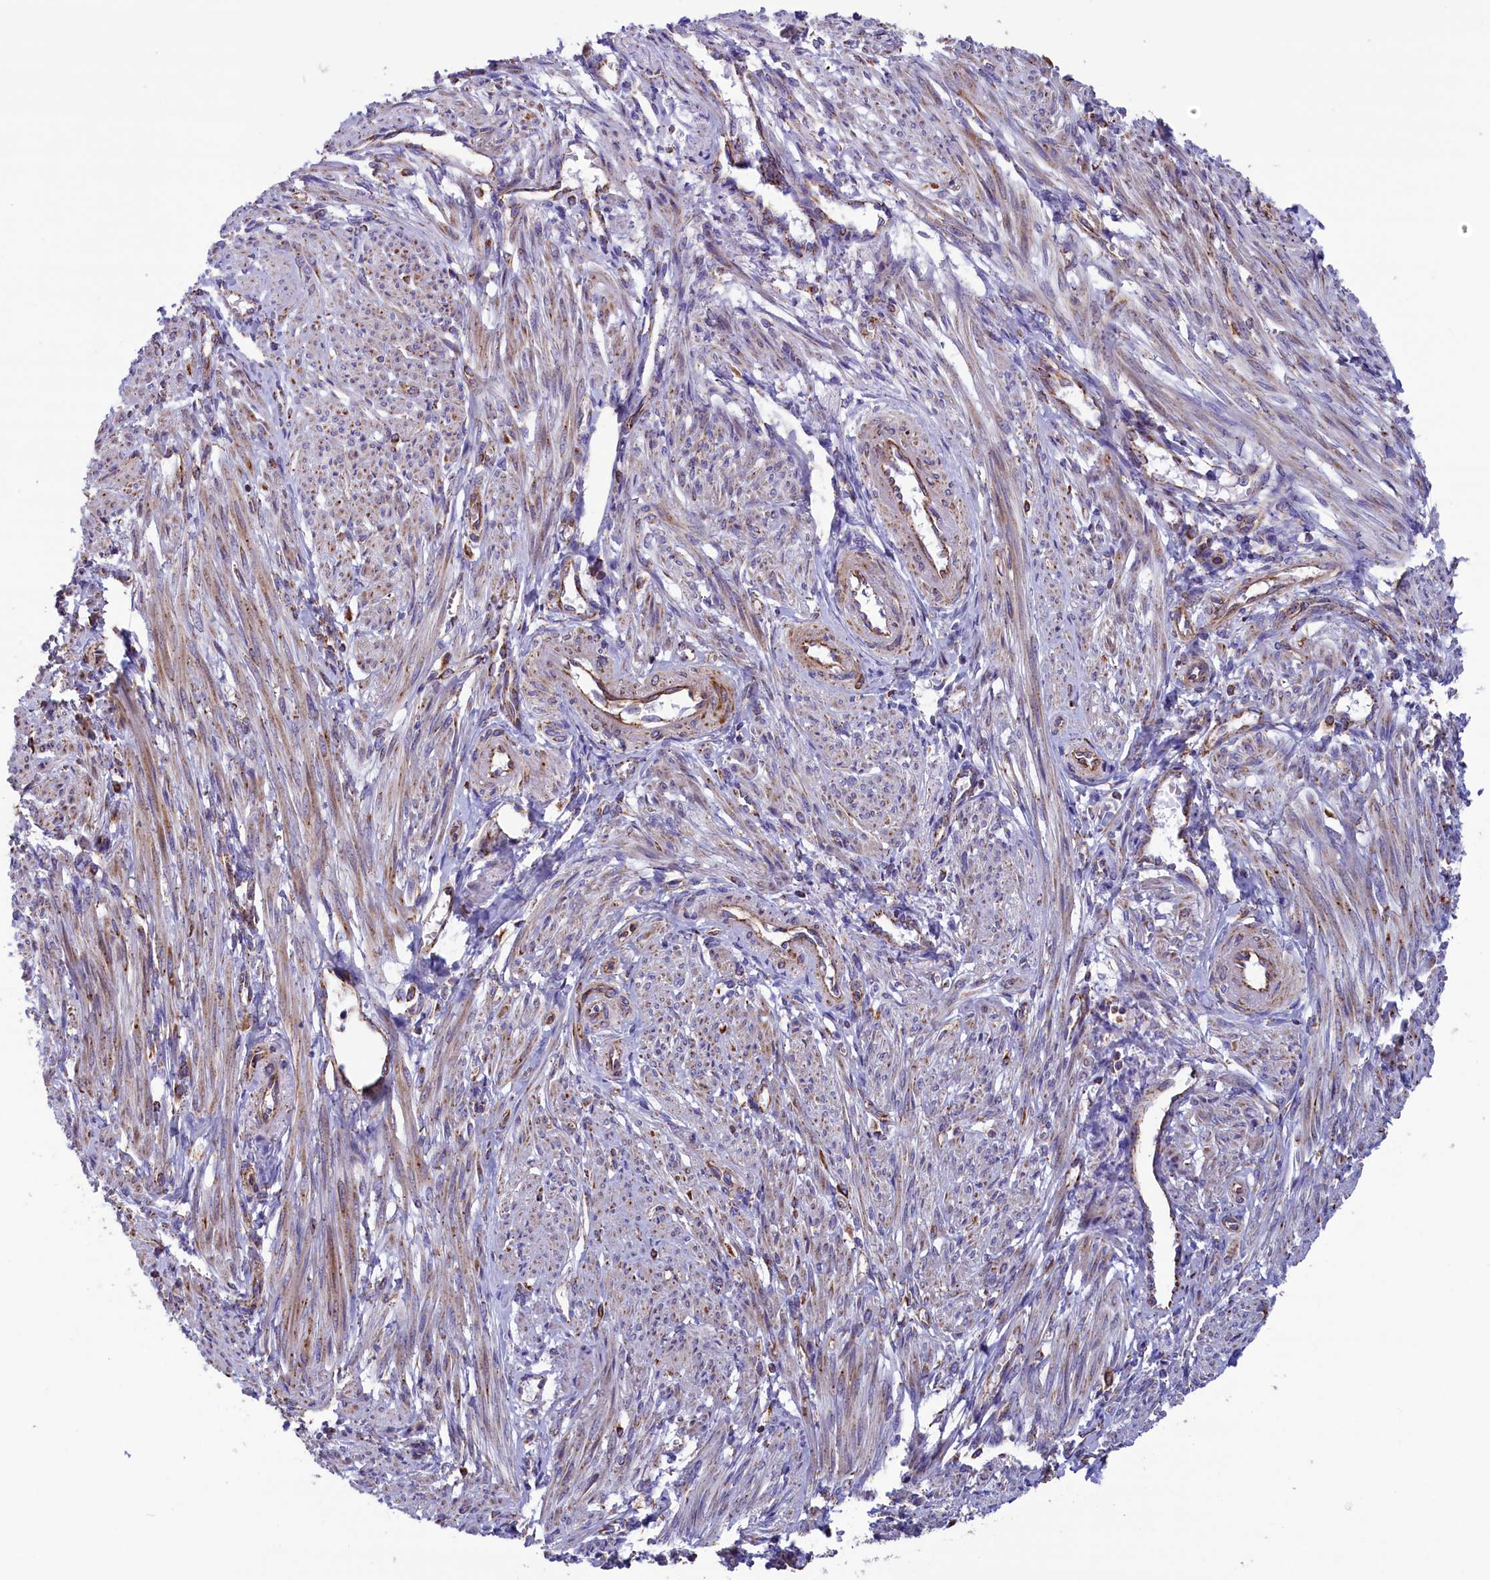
{"staining": {"intensity": "weak", "quantity": "25%-75%", "location": "cytoplasmic/membranous"}, "tissue": "smooth muscle", "cell_type": "Smooth muscle cells", "image_type": "normal", "snomed": [{"axis": "morphology", "description": "Normal tissue, NOS"}, {"axis": "topography", "description": "Smooth muscle"}], "caption": "Weak cytoplasmic/membranous positivity for a protein is appreciated in approximately 25%-75% of smooth muscle cells of unremarkable smooth muscle using immunohistochemistry.", "gene": "GATB", "patient": {"sex": "female", "age": 39}}